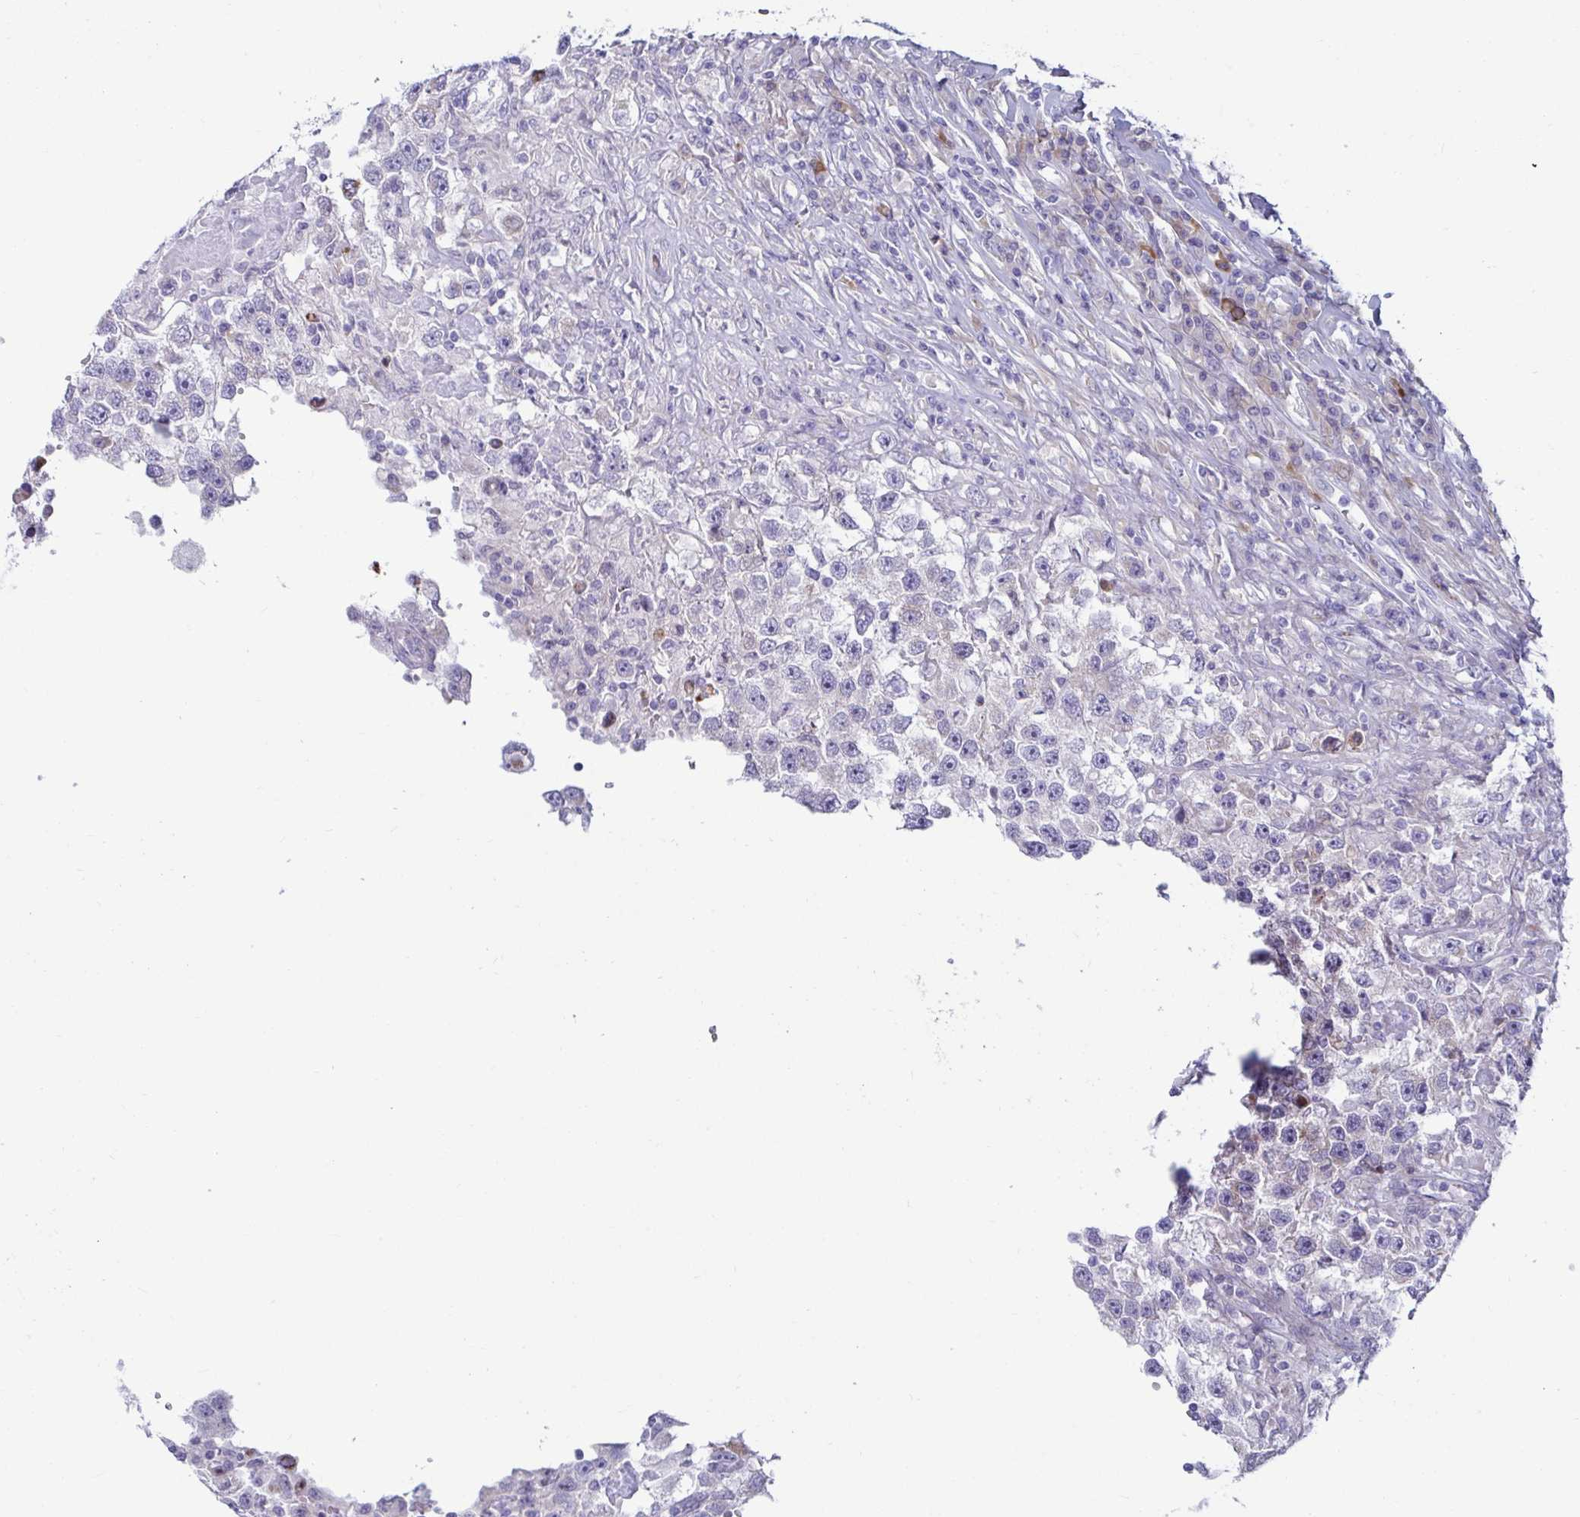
{"staining": {"intensity": "negative", "quantity": "none", "location": "none"}, "tissue": "testis cancer", "cell_type": "Tumor cells", "image_type": "cancer", "snomed": [{"axis": "morphology", "description": "Carcinoma, Embryonal, NOS"}, {"axis": "topography", "description": "Testis"}], "caption": "Immunohistochemistry (IHC) image of neoplastic tissue: testis embryonal carcinoma stained with DAB (3,3'-diaminobenzidine) reveals no significant protein positivity in tumor cells. The staining is performed using DAB brown chromogen with nuclei counter-stained in using hematoxylin.", "gene": "TFPI2", "patient": {"sex": "male", "age": 83}}